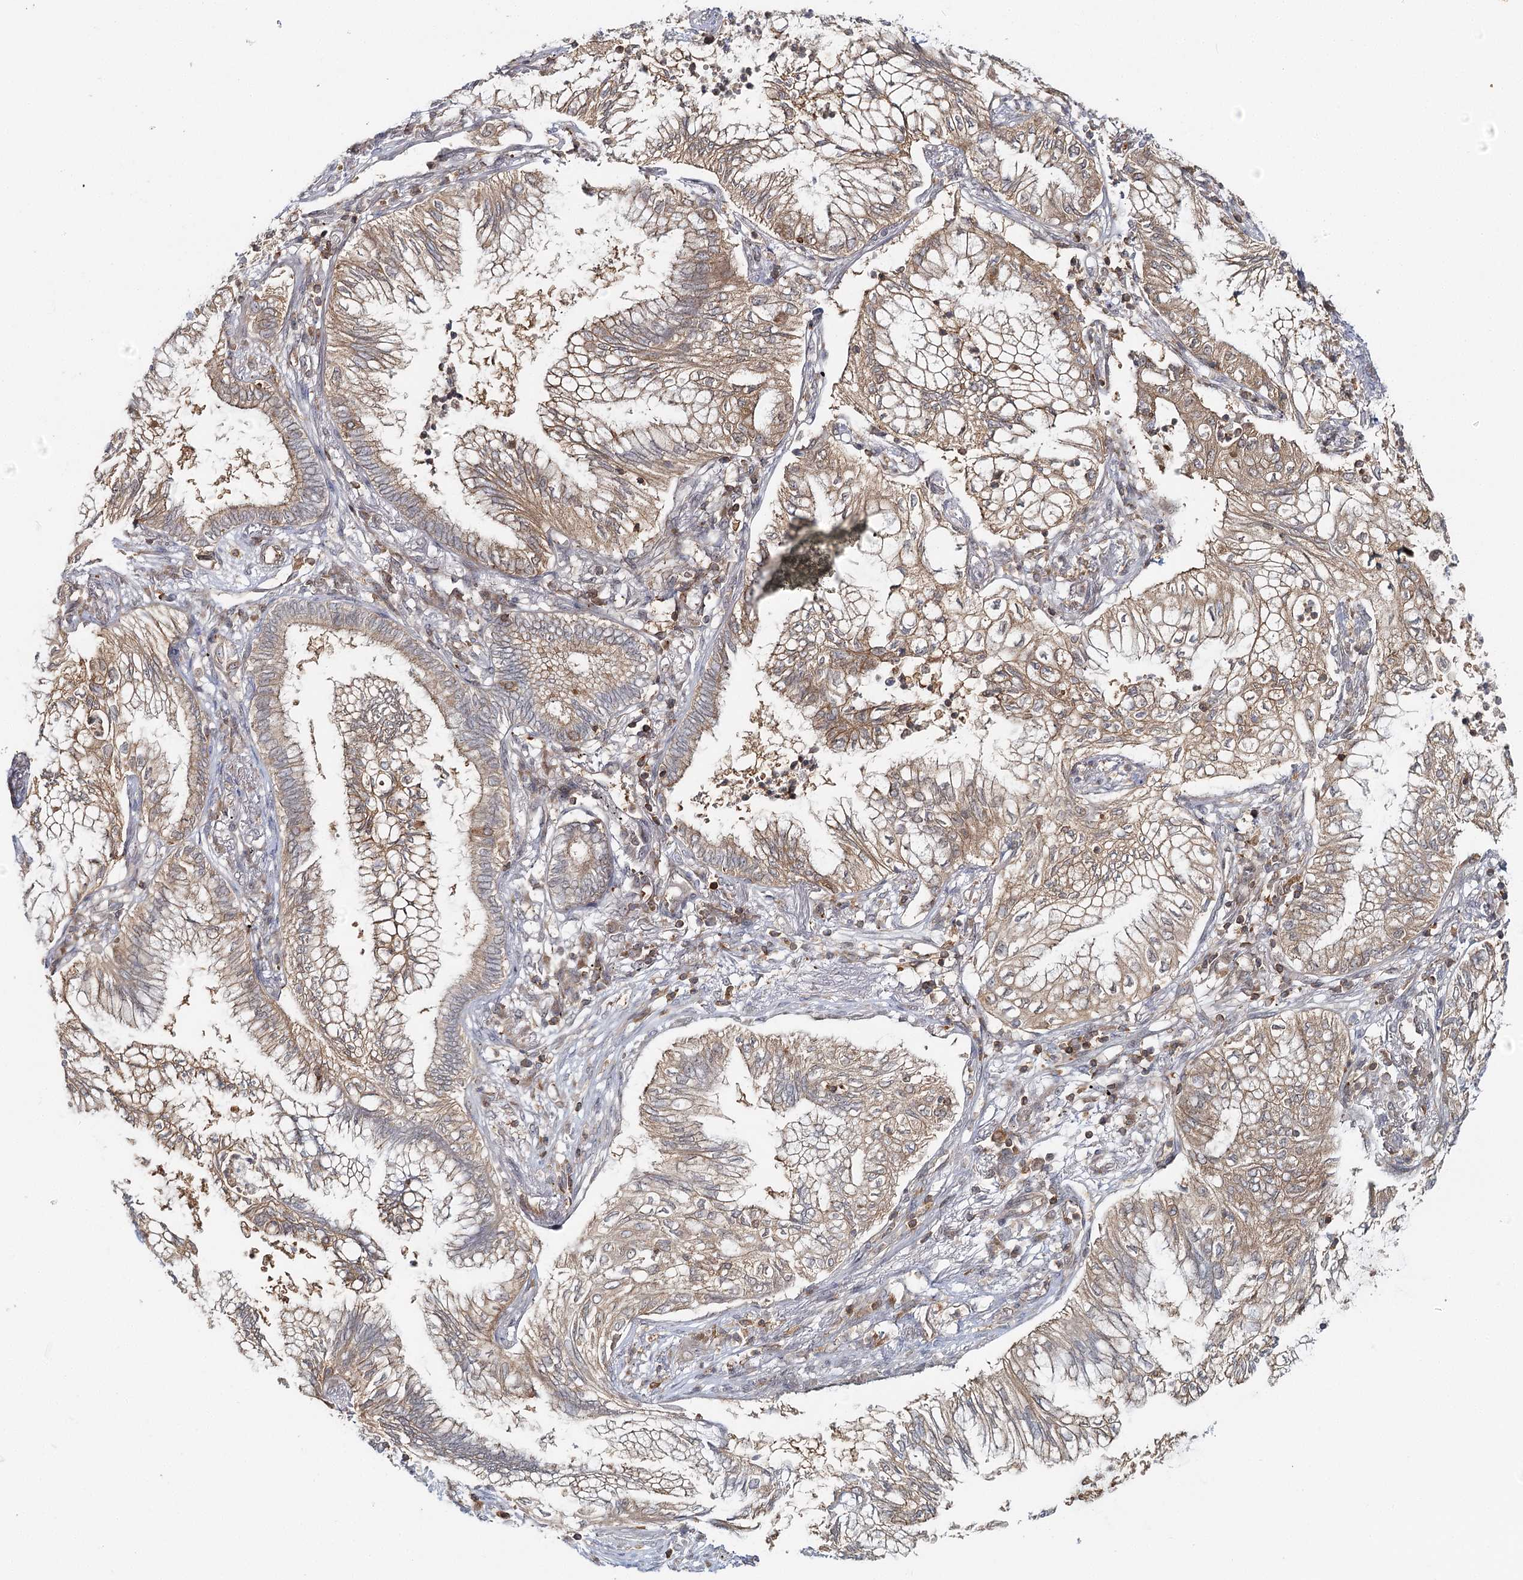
{"staining": {"intensity": "moderate", "quantity": ">75%", "location": "cytoplasmic/membranous"}, "tissue": "bronchus", "cell_type": "Respiratory epithelial cells", "image_type": "normal", "snomed": [{"axis": "morphology", "description": "Normal tissue, NOS"}, {"axis": "morphology", "description": "Adenocarcinoma, NOS"}, {"axis": "topography", "description": "Bronchus"}, {"axis": "topography", "description": "Lung"}], "caption": "Moderate cytoplasmic/membranous positivity is identified in approximately >75% of respiratory epithelial cells in unremarkable bronchus. The staining was performed using DAB (3,3'-diaminobenzidine), with brown indicating positive protein expression. Nuclei are stained blue with hematoxylin.", "gene": "FAM120B", "patient": {"sex": "female", "age": 70}}